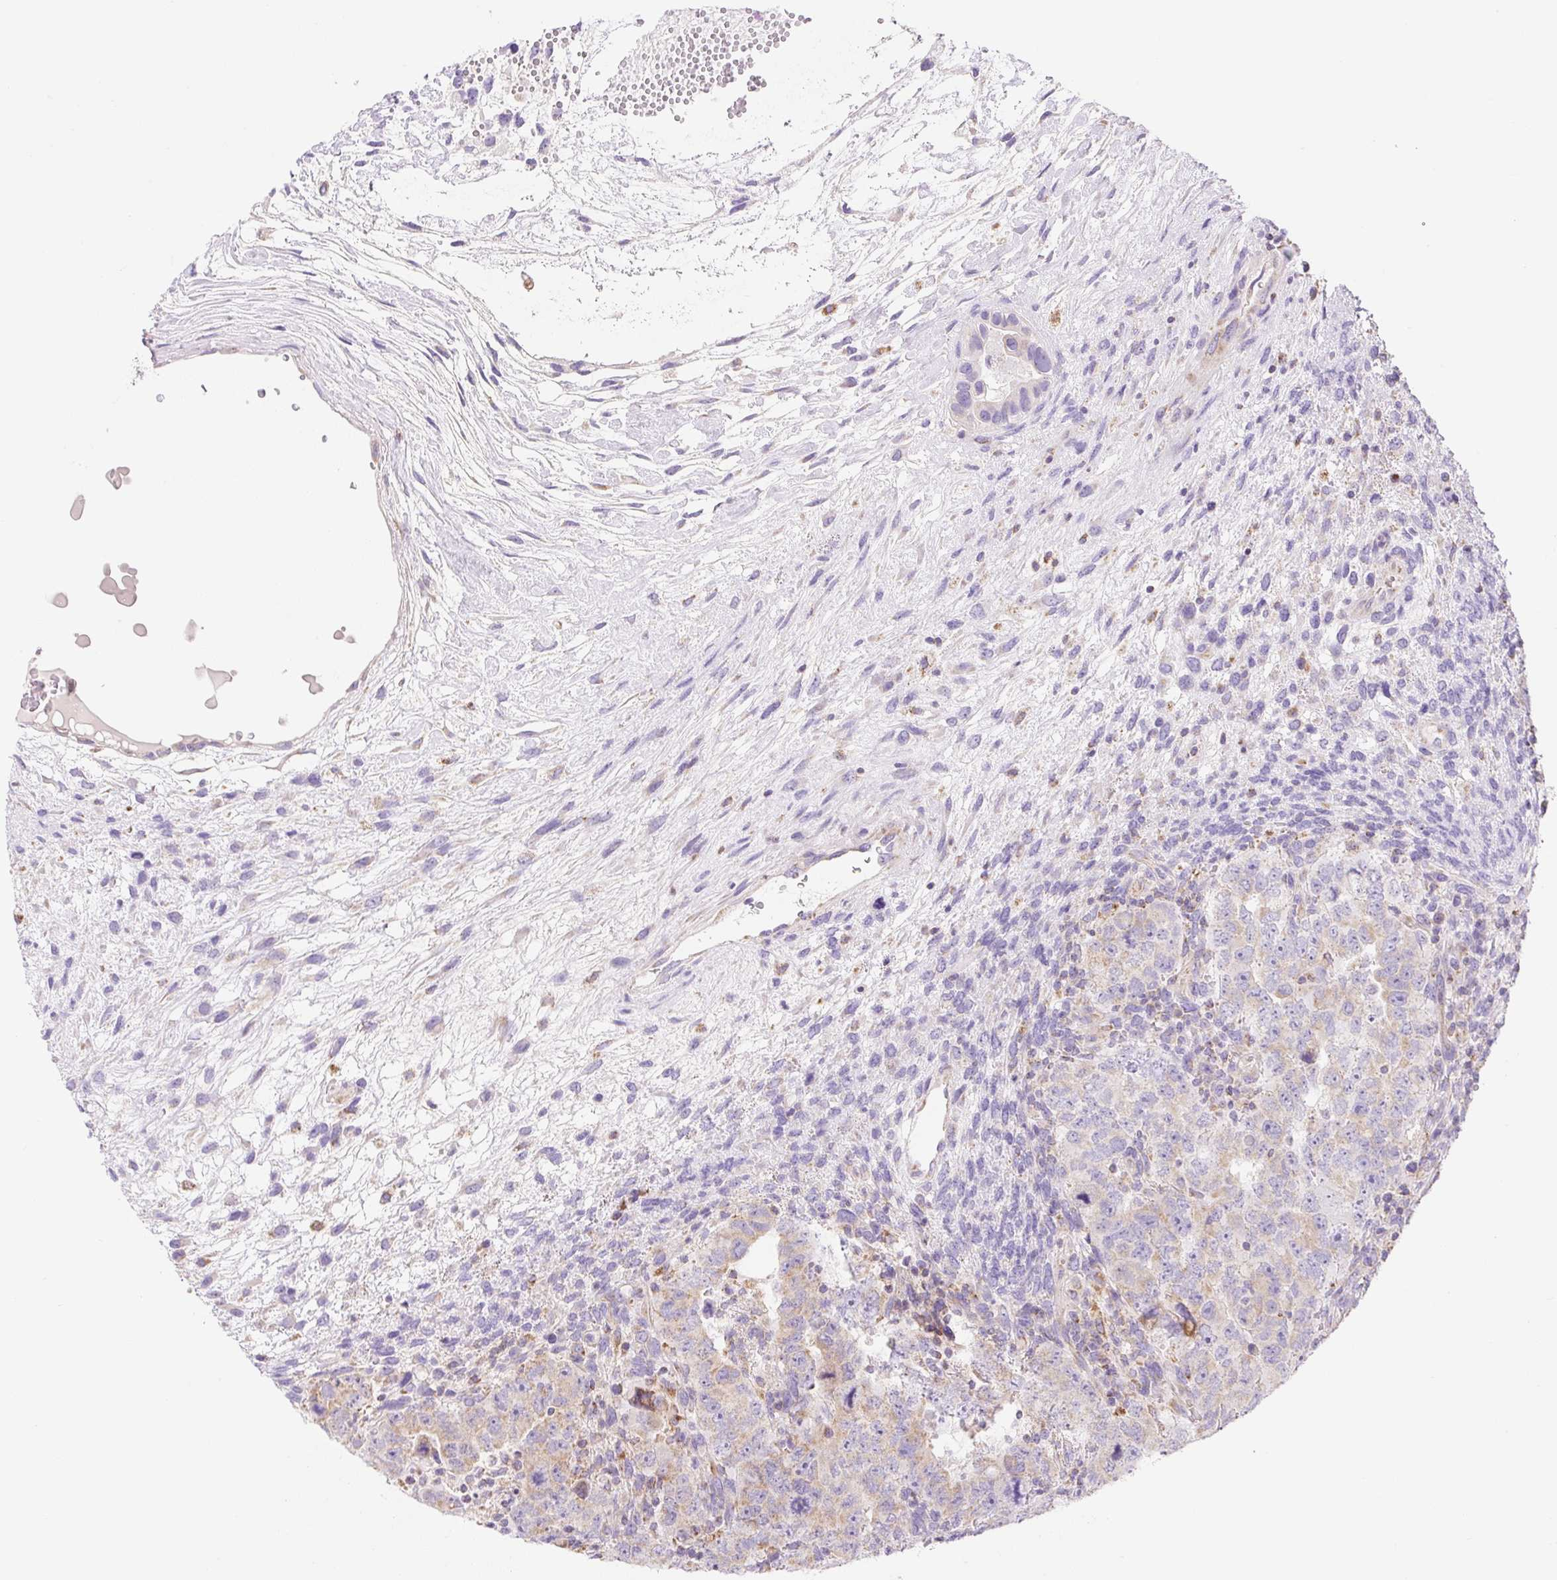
{"staining": {"intensity": "weak", "quantity": ">75%", "location": "cytoplasmic/membranous"}, "tissue": "testis cancer", "cell_type": "Tumor cells", "image_type": "cancer", "snomed": [{"axis": "morphology", "description": "Carcinoma, Embryonal, NOS"}, {"axis": "topography", "description": "Testis"}], "caption": "The histopathology image demonstrates staining of testis cancer, revealing weak cytoplasmic/membranous protein staining (brown color) within tumor cells.", "gene": "FOCAD", "patient": {"sex": "male", "age": 24}}